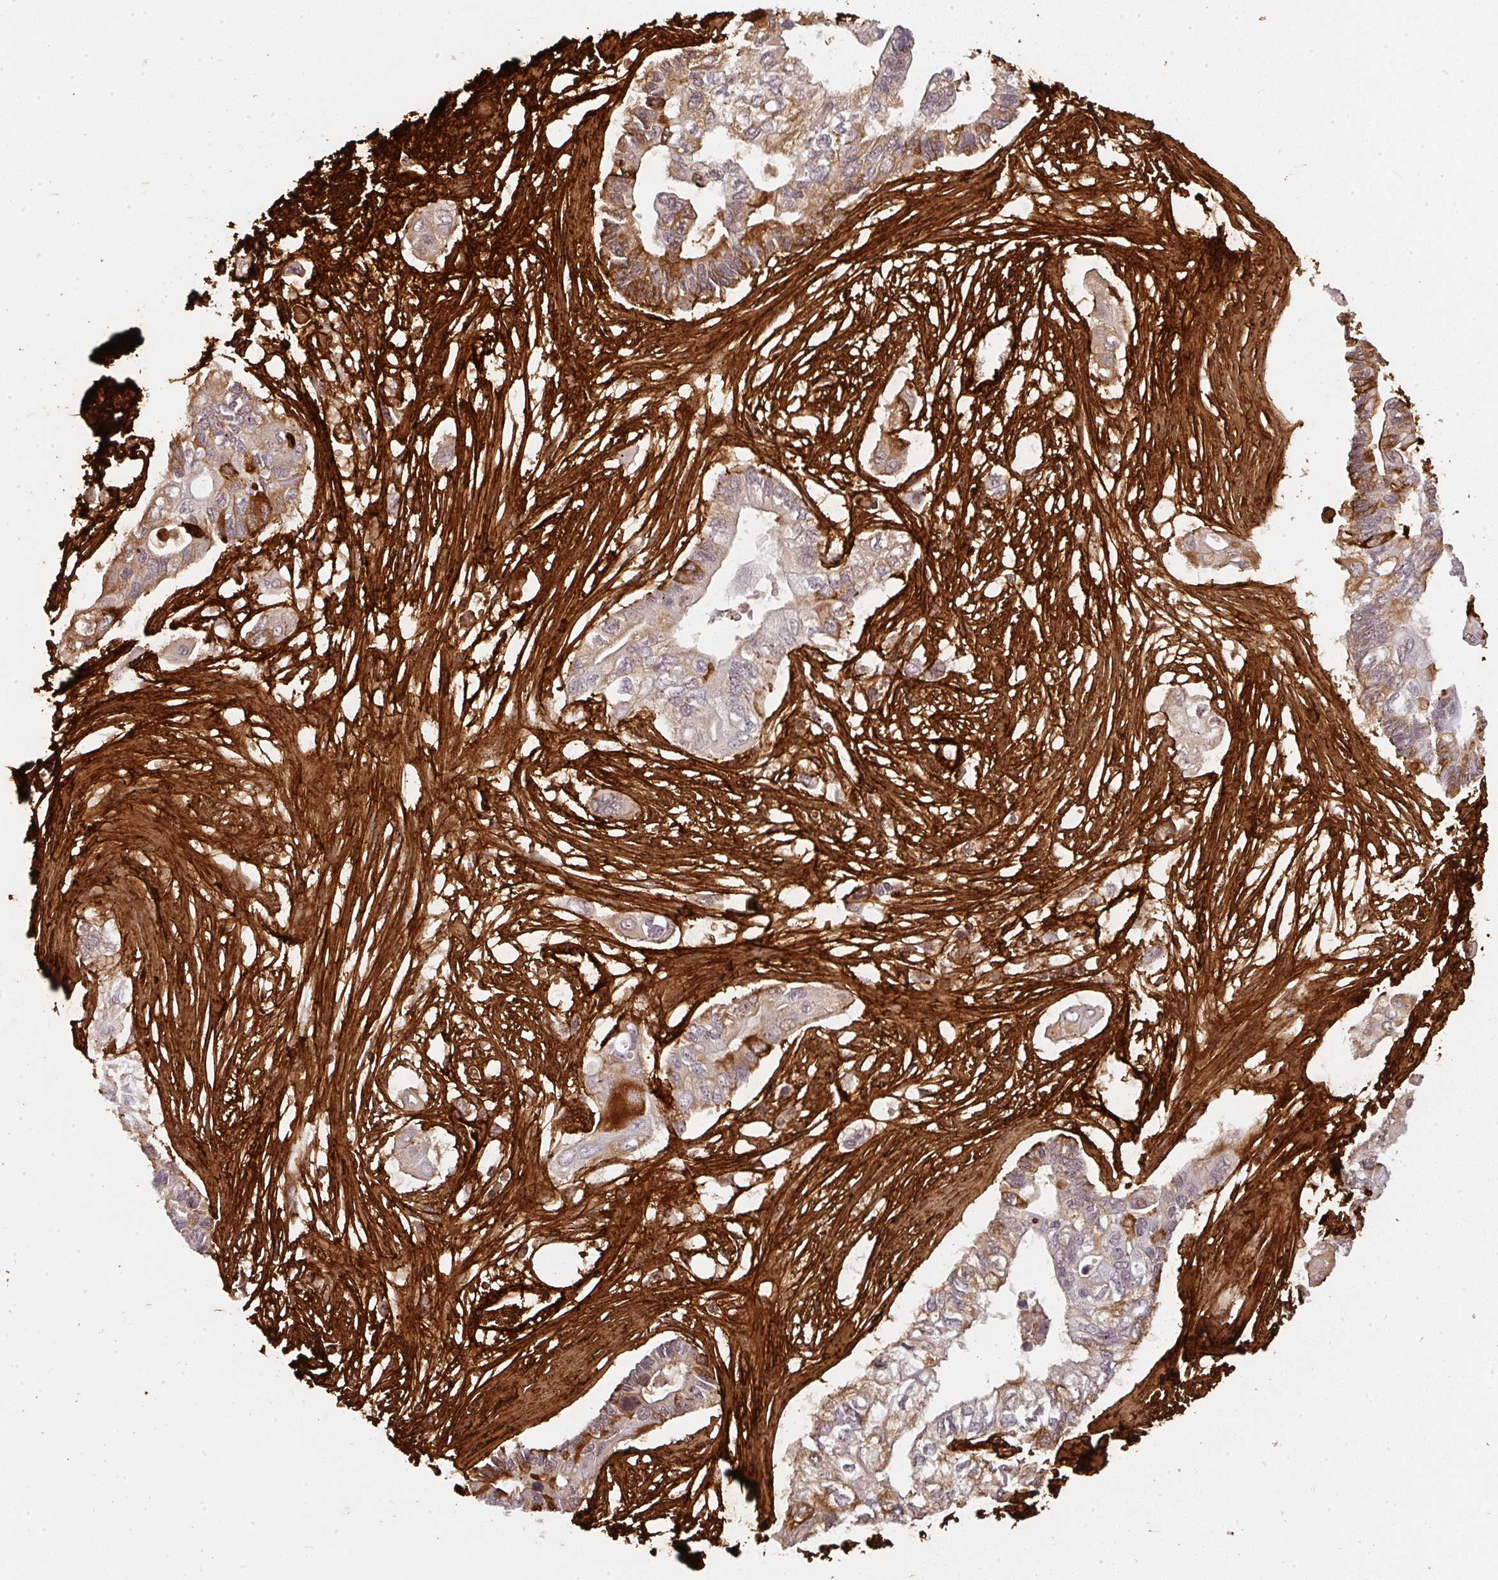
{"staining": {"intensity": "moderate", "quantity": "<25%", "location": "cytoplasmic/membranous"}, "tissue": "pancreatic cancer", "cell_type": "Tumor cells", "image_type": "cancer", "snomed": [{"axis": "morphology", "description": "Adenocarcinoma, NOS"}, {"axis": "topography", "description": "Pancreas"}], "caption": "Pancreatic adenocarcinoma tissue exhibits moderate cytoplasmic/membranous expression in approximately <25% of tumor cells, visualized by immunohistochemistry.", "gene": "COL3A1", "patient": {"sex": "female", "age": 63}}